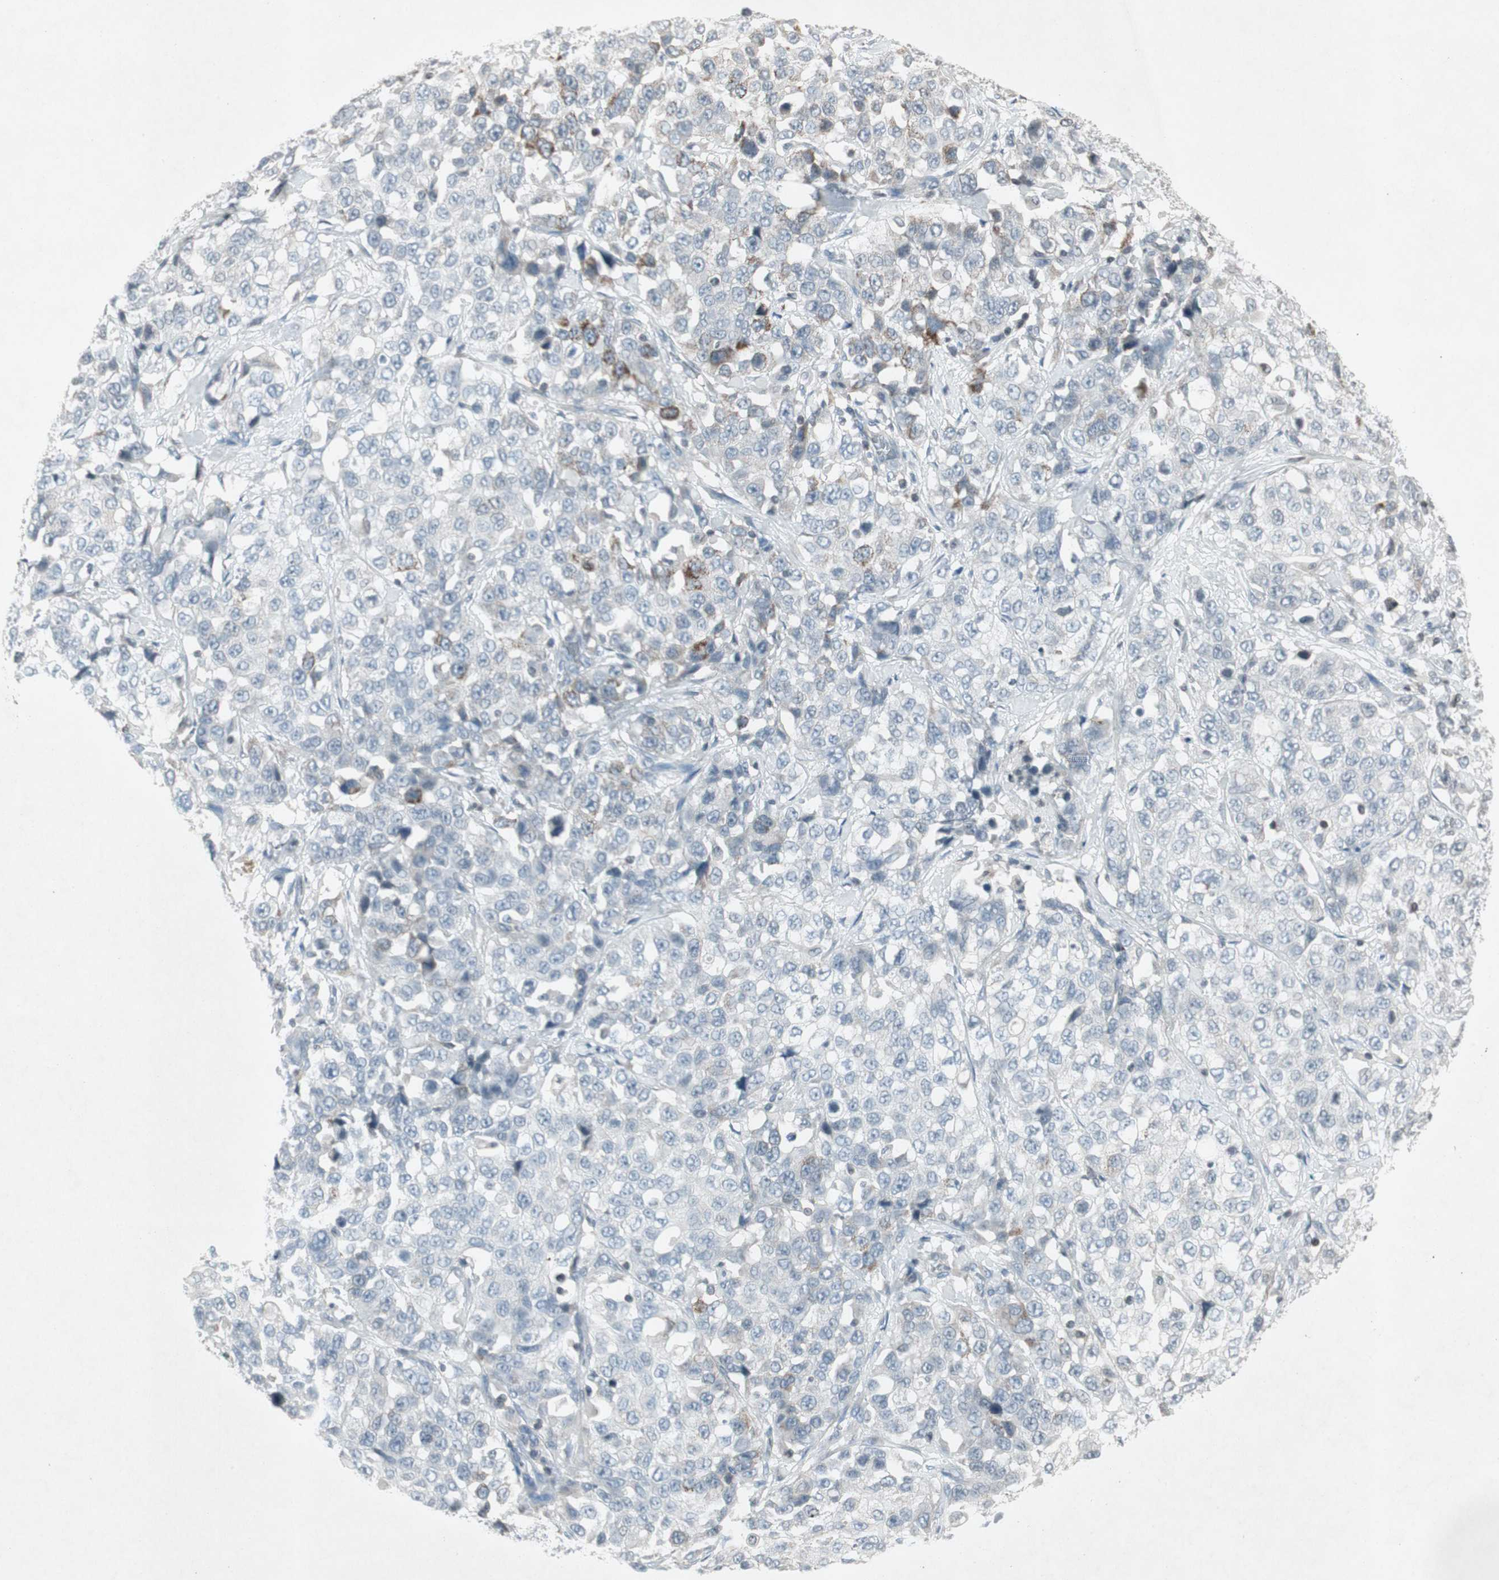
{"staining": {"intensity": "moderate", "quantity": "<25%", "location": "cytoplasmic/membranous"}, "tissue": "stomach cancer", "cell_type": "Tumor cells", "image_type": "cancer", "snomed": [{"axis": "morphology", "description": "Normal tissue, NOS"}, {"axis": "morphology", "description": "Adenocarcinoma, NOS"}, {"axis": "topography", "description": "Stomach"}], "caption": "Adenocarcinoma (stomach) tissue exhibits moderate cytoplasmic/membranous staining in approximately <25% of tumor cells, visualized by immunohistochemistry.", "gene": "ARG2", "patient": {"sex": "male", "age": 48}}